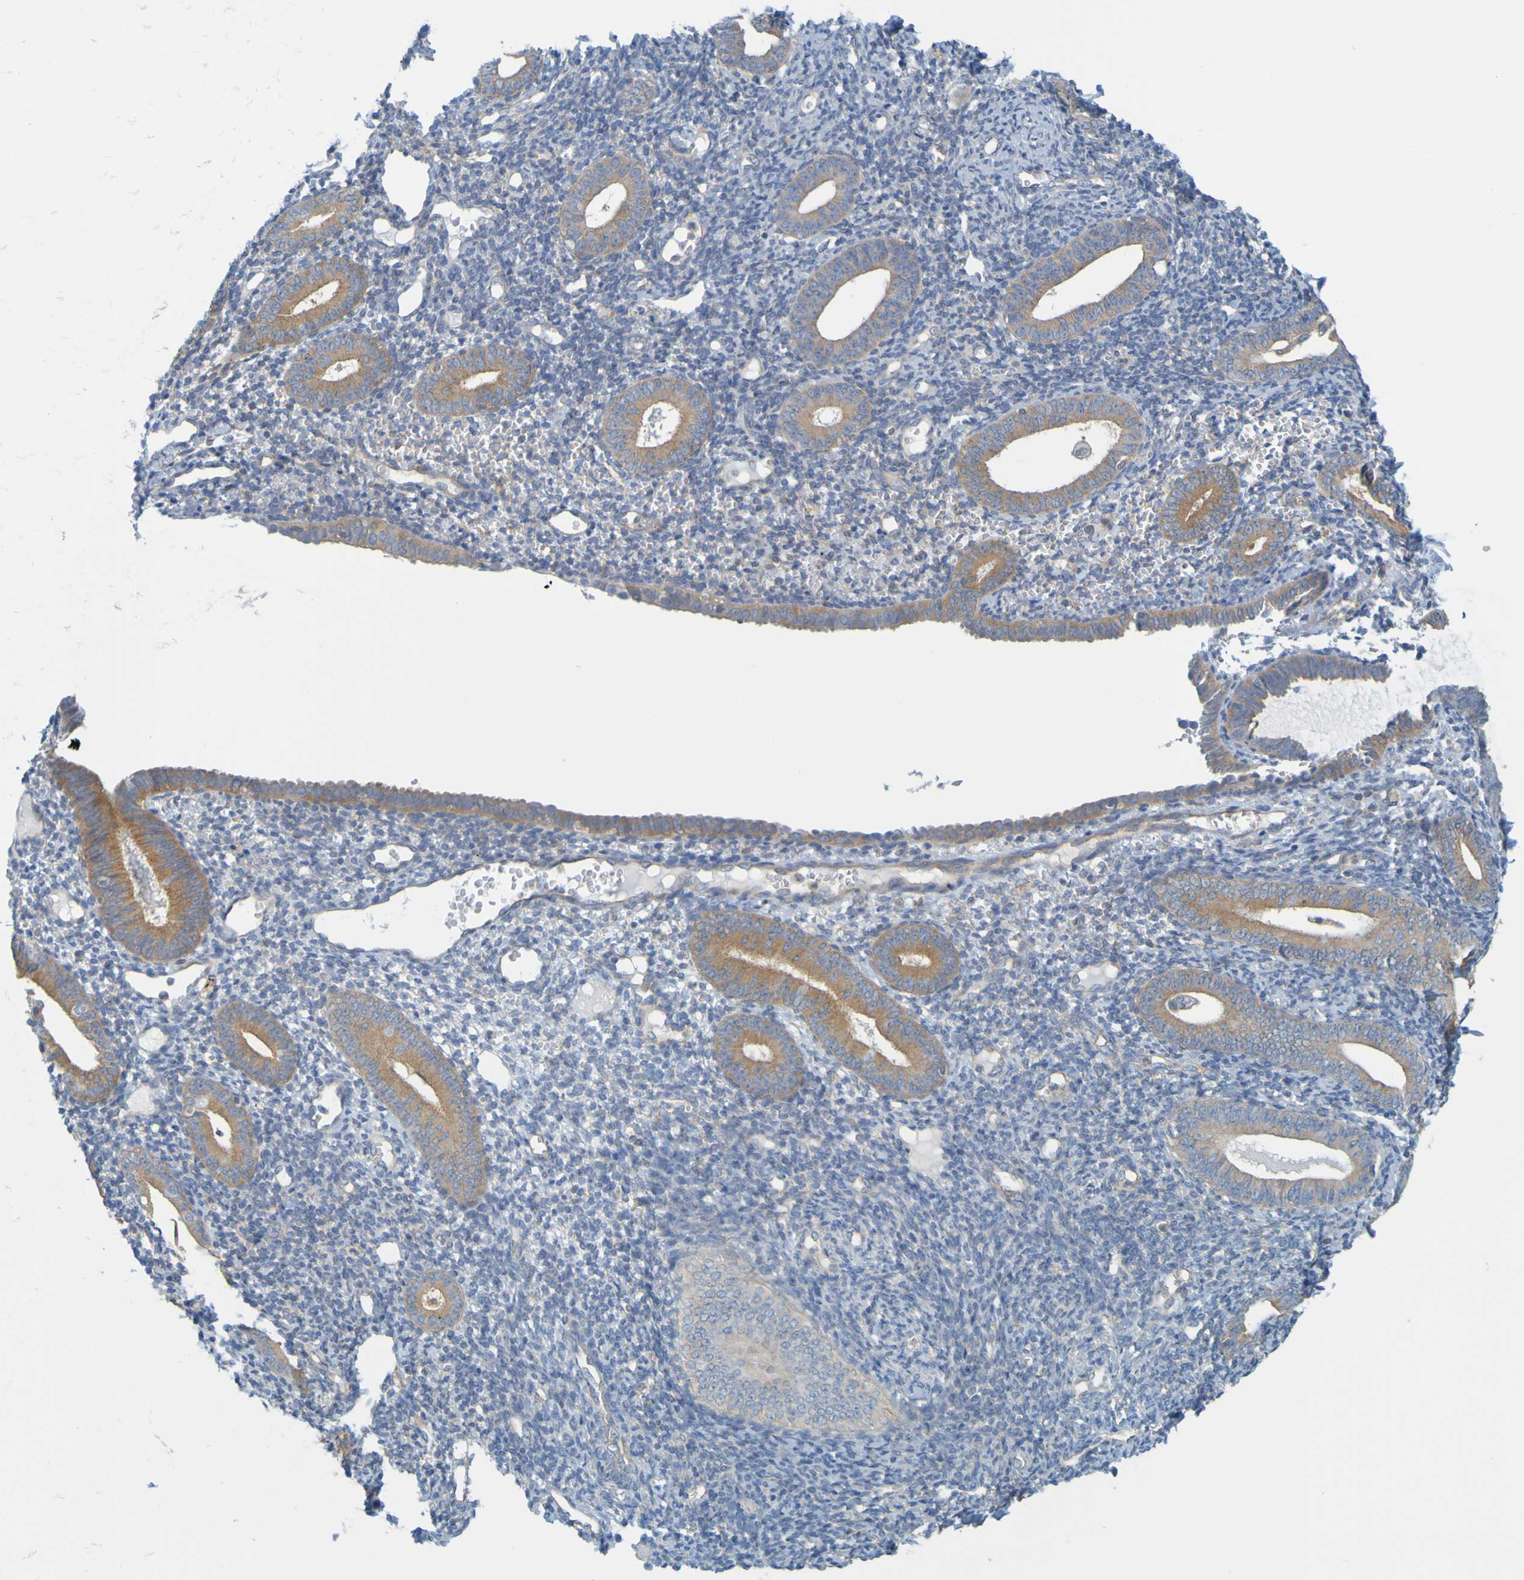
{"staining": {"intensity": "negative", "quantity": "none", "location": "none"}, "tissue": "endometrium", "cell_type": "Cells in endometrial stroma", "image_type": "normal", "snomed": [{"axis": "morphology", "description": "Normal tissue, NOS"}, {"axis": "topography", "description": "Endometrium"}], "caption": "An immunohistochemistry (IHC) micrograph of benign endometrium is shown. There is no staining in cells in endometrial stroma of endometrium.", "gene": "APPL1", "patient": {"sex": "female", "age": 50}}